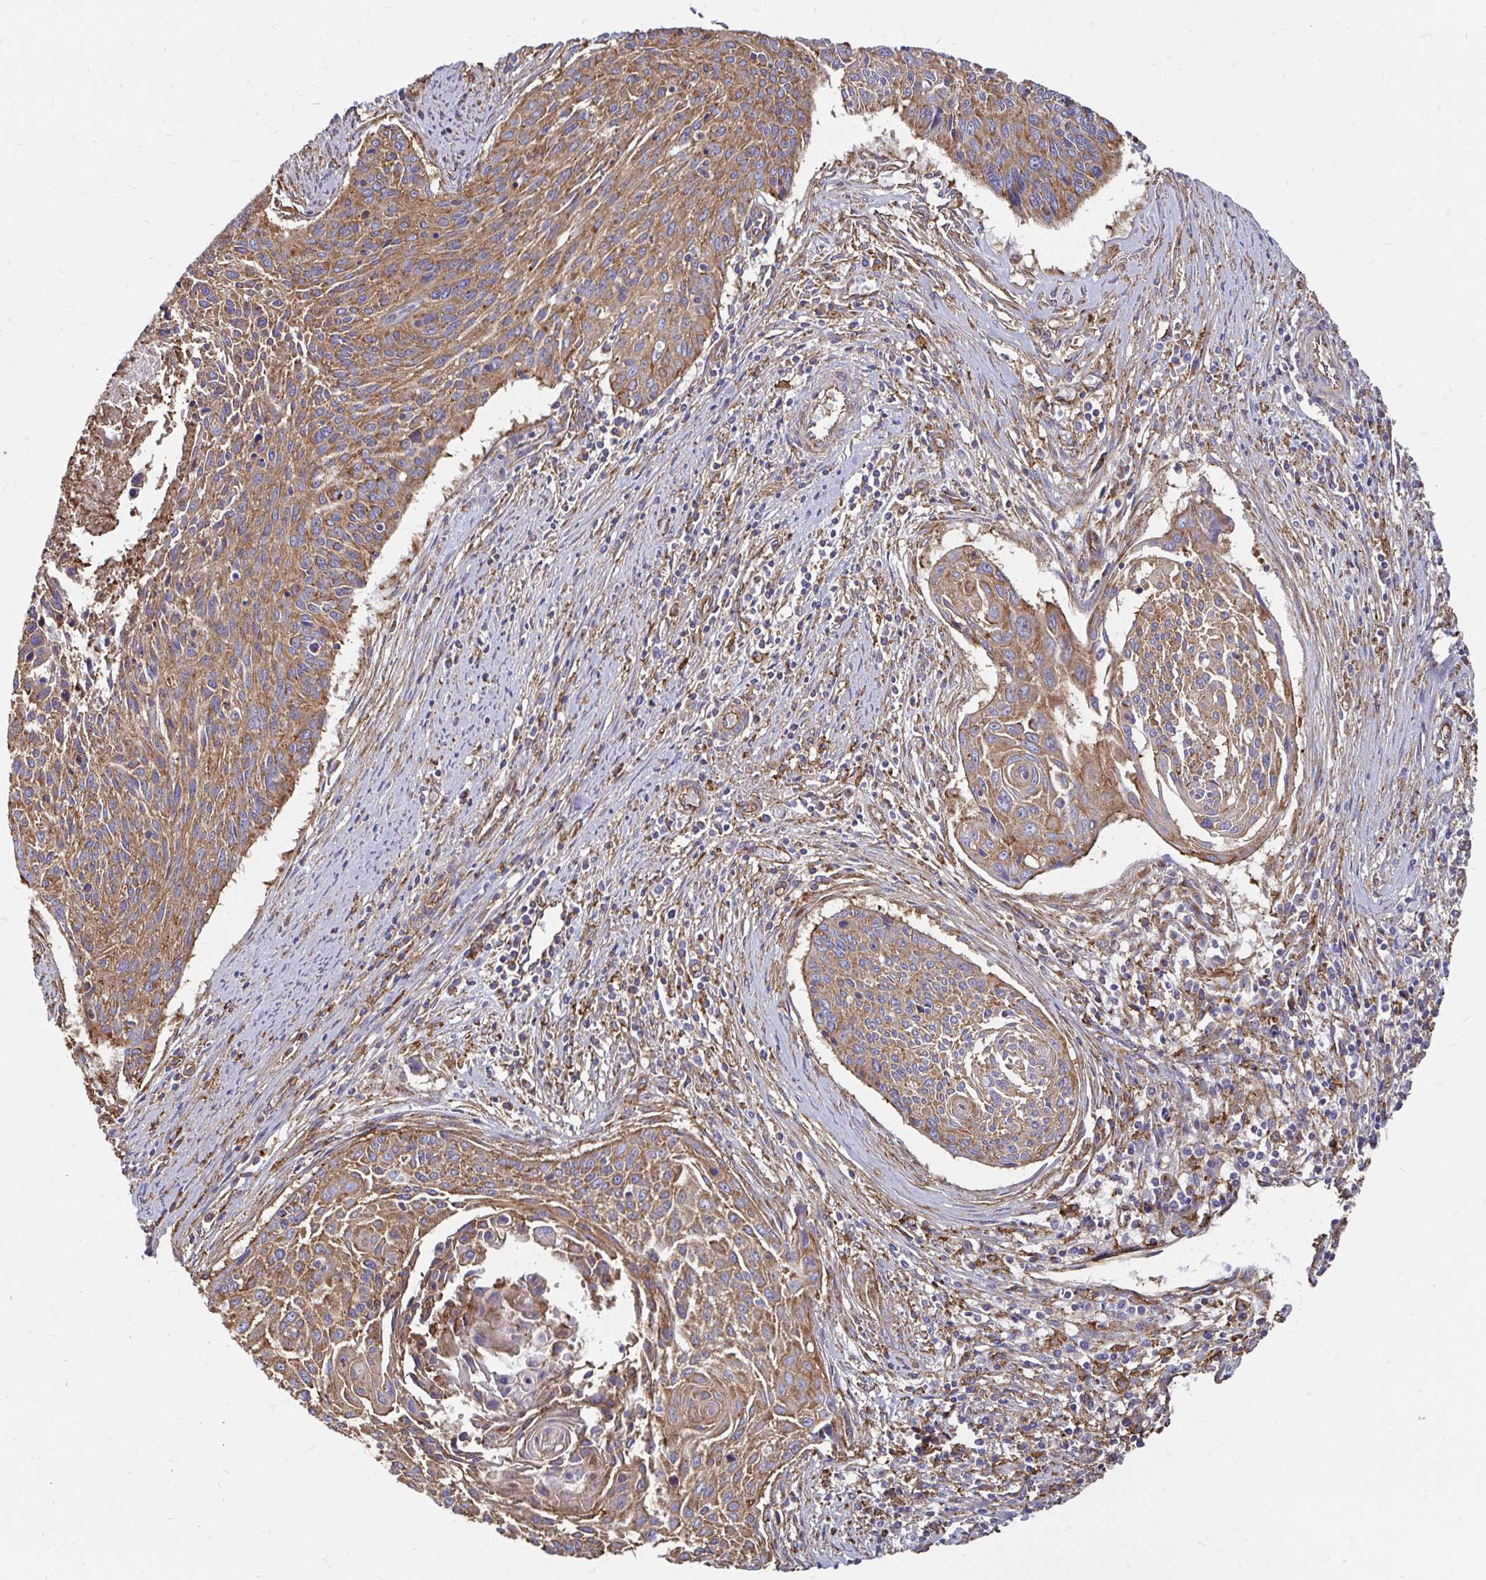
{"staining": {"intensity": "moderate", "quantity": ">75%", "location": "cytoplasmic/membranous"}, "tissue": "cervical cancer", "cell_type": "Tumor cells", "image_type": "cancer", "snomed": [{"axis": "morphology", "description": "Squamous cell carcinoma, NOS"}, {"axis": "topography", "description": "Cervix"}], "caption": "Cervical cancer (squamous cell carcinoma) stained with a brown dye reveals moderate cytoplasmic/membranous positive expression in approximately >75% of tumor cells.", "gene": "CLTC", "patient": {"sex": "female", "age": 55}}